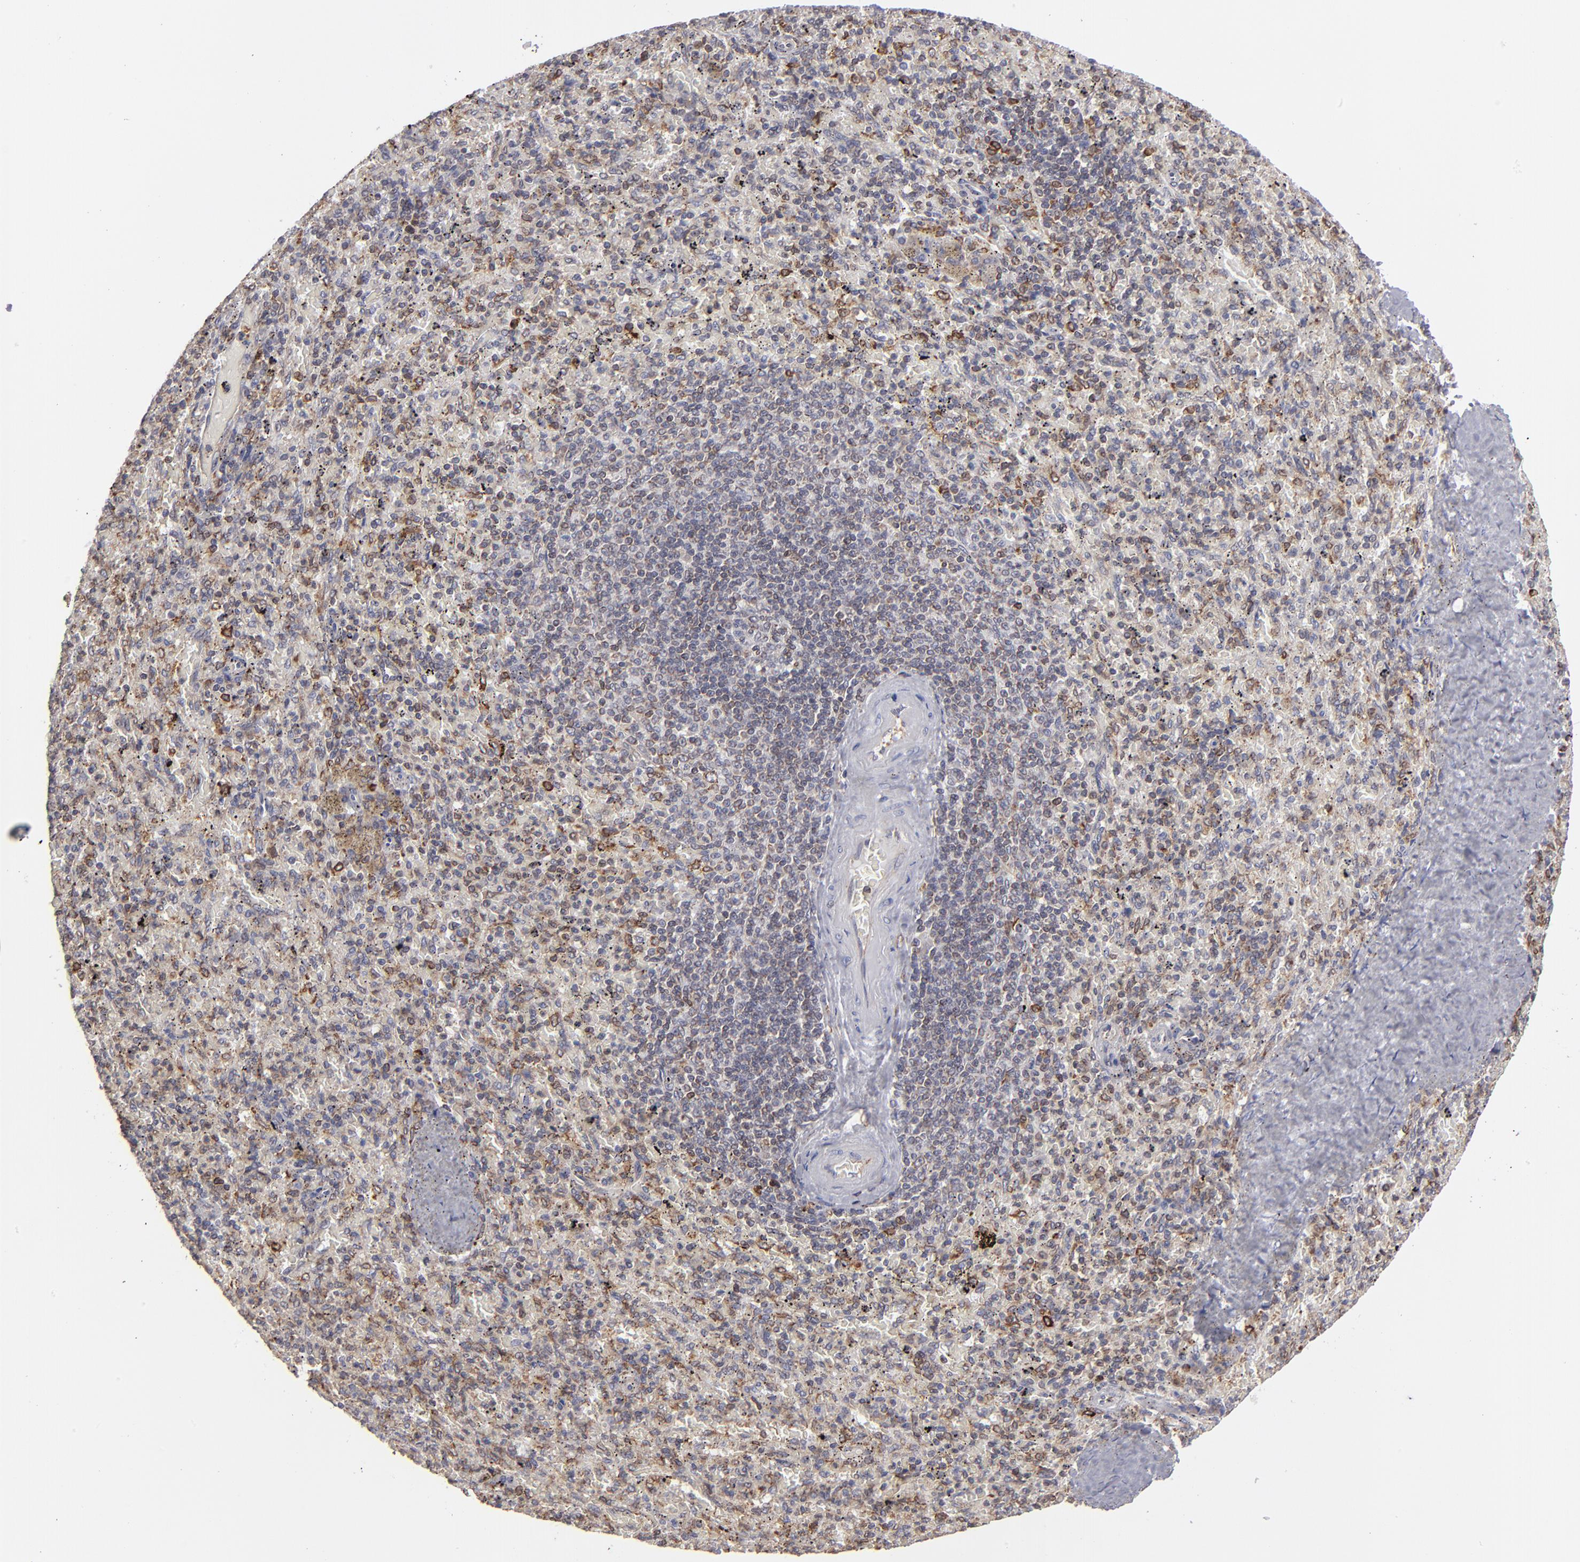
{"staining": {"intensity": "weak", "quantity": "<25%", "location": "cytoplasmic/membranous"}, "tissue": "spleen", "cell_type": "Cells in red pulp", "image_type": "normal", "snomed": [{"axis": "morphology", "description": "Normal tissue, NOS"}, {"axis": "topography", "description": "Spleen"}], "caption": "The micrograph reveals no staining of cells in red pulp in benign spleen. (Brightfield microscopy of DAB immunohistochemistry at high magnification).", "gene": "TMX1", "patient": {"sex": "female", "age": 43}}